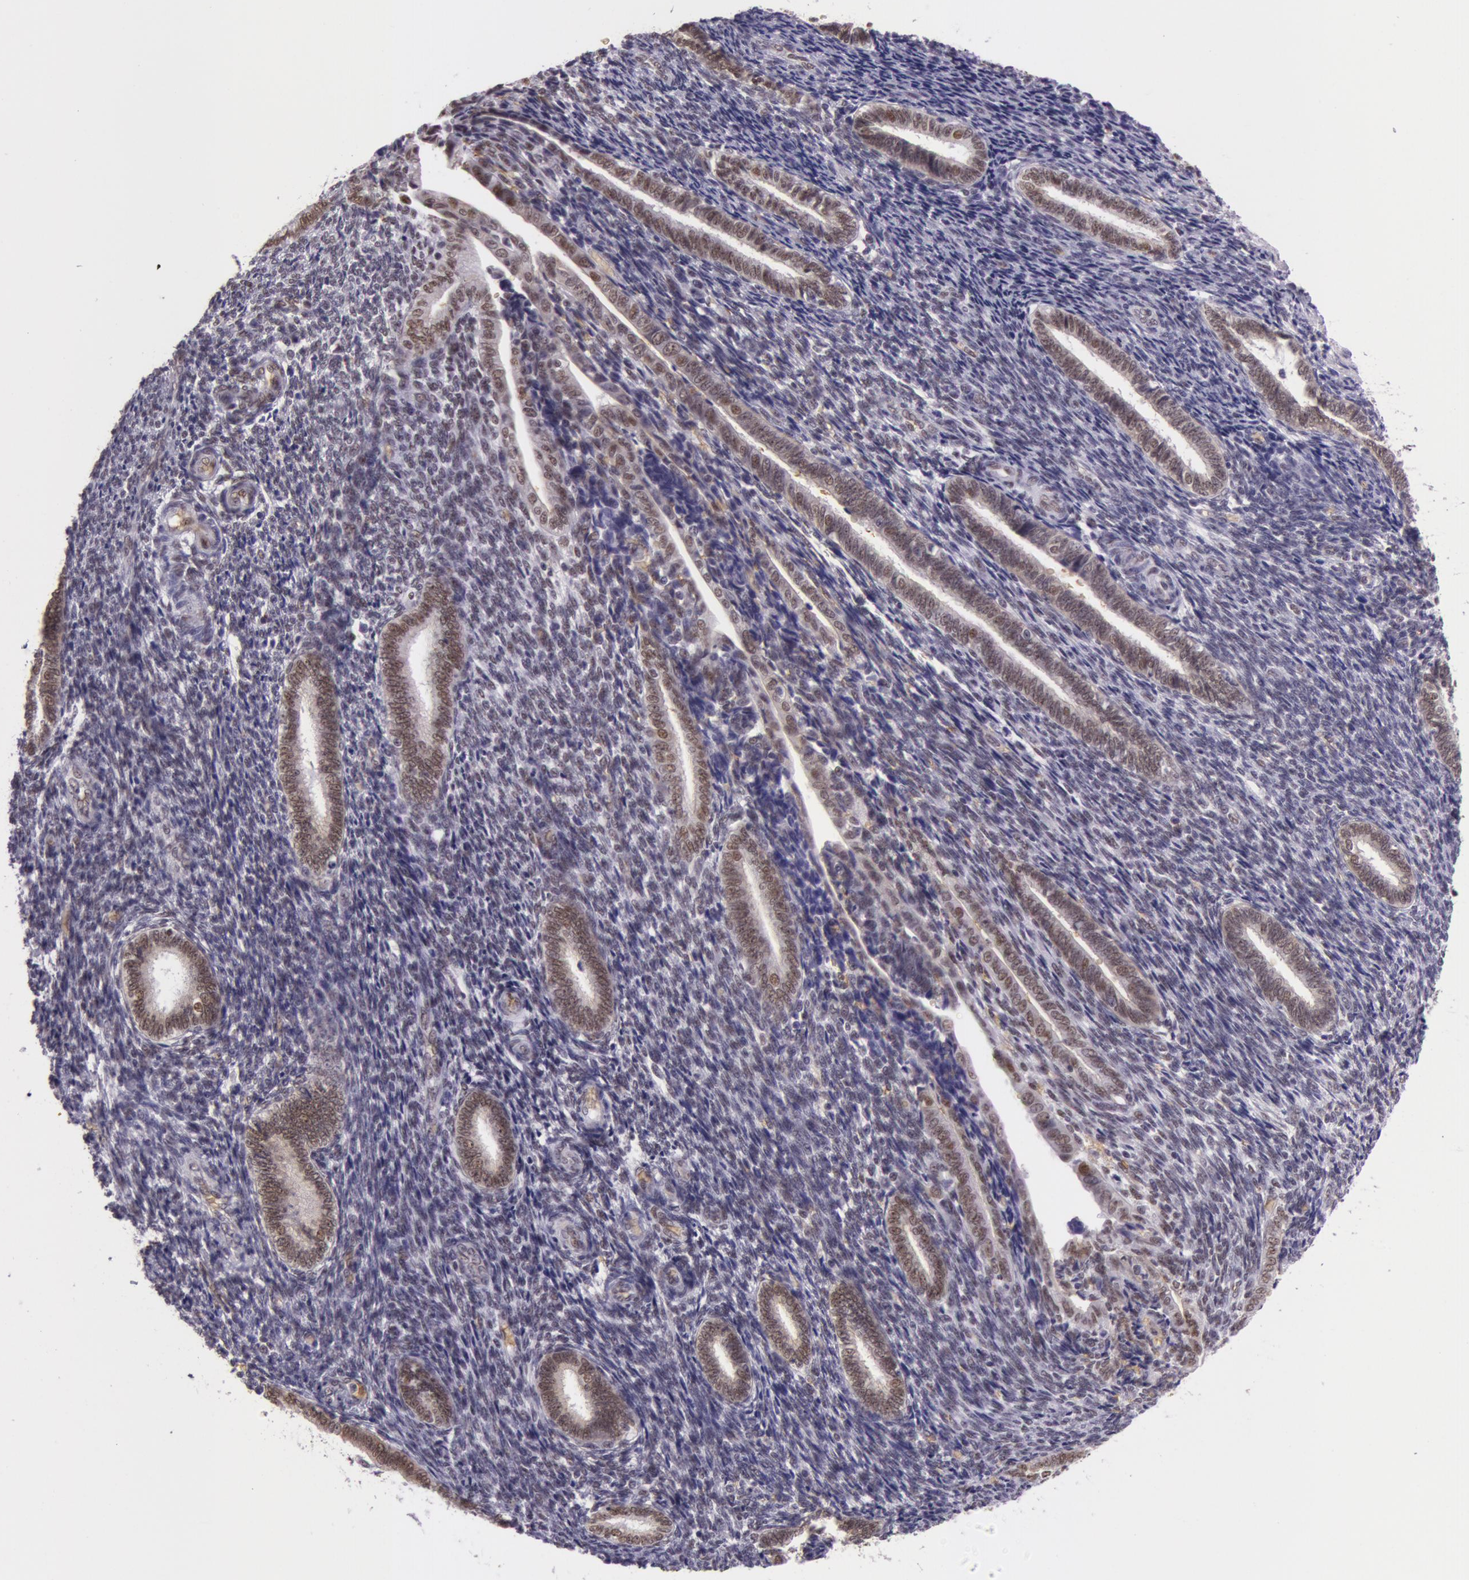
{"staining": {"intensity": "moderate", "quantity": "25%-75%", "location": "nuclear"}, "tissue": "endometrium", "cell_type": "Cells in endometrial stroma", "image_type": "normal", "snomed": [{"axis": "morphology", "description": "Normal tissue, NOS"}, {"axis": "topography", "description": "Endometrium"}], "caption": "A medium amount of moderate nuclear positivity is appreciated in about 25%-75% of cells in endometrial stroma in unremarkable endometrium. The staining was performed using DAB to visualize the protein expression in brown, while the nuclei were stained in blue with hematoxylin (Magnification: 20x).", "gene": "NBN", "patient": {"sex": "female", "age": 27}}